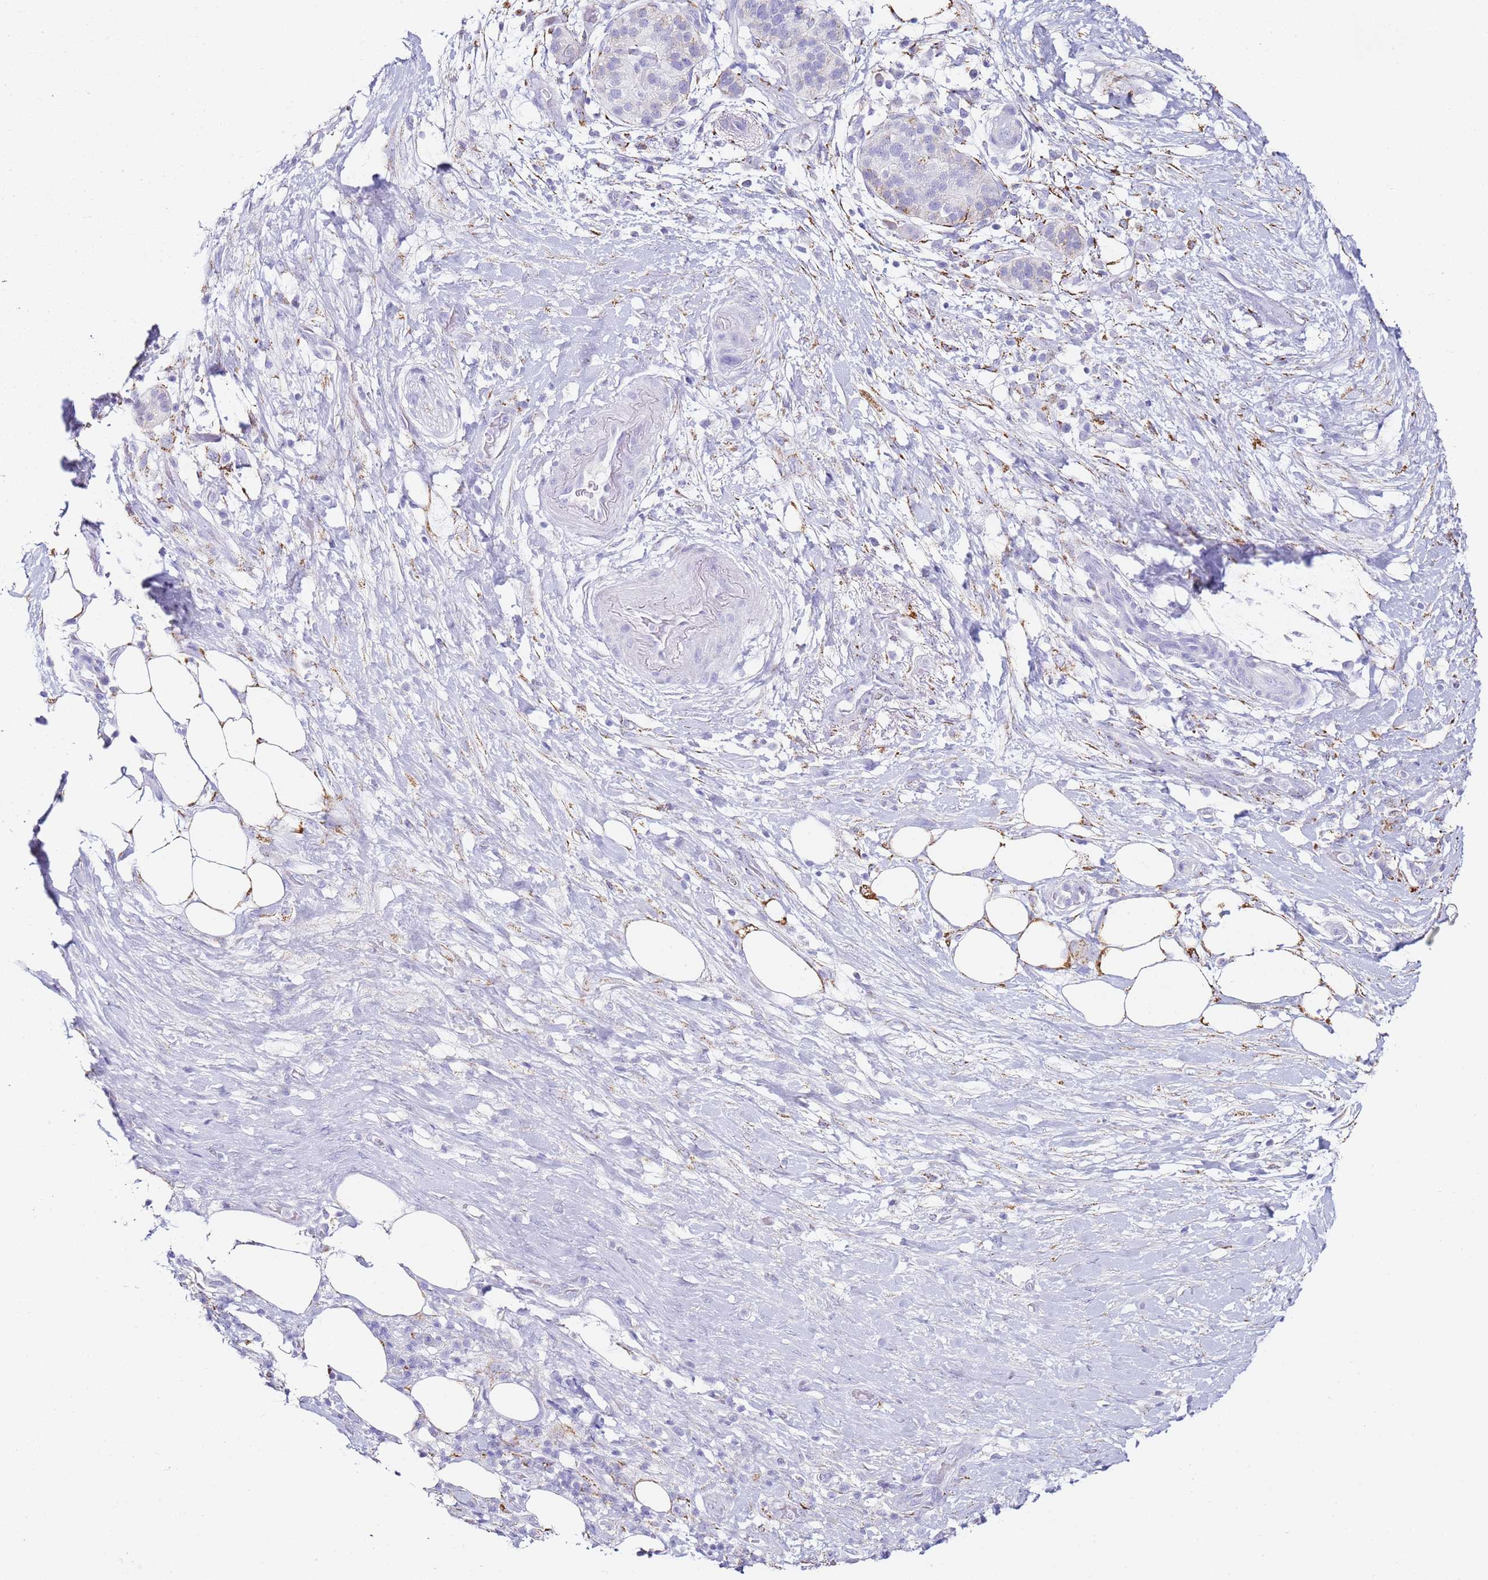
{"staining": {"intensity": "negative", "quantity": "none", "location": "none"}, "tissue": "pancreatic cancer", "cell_type": "Tumor cells", "image_type": "cancer", "snomed": [{"axis": "morphology", "description": "Adenocarcinoma, NOS"}, {"axis": "topography", "description": "Pancreas"}], "caption": "DAB immunohistochemical staining of pancreatic cancer (adenocarcinoma) displays no significant expression in tumor cells.", "gene": "PTBP2", "patient": {"sex": "female", "age": 72}}